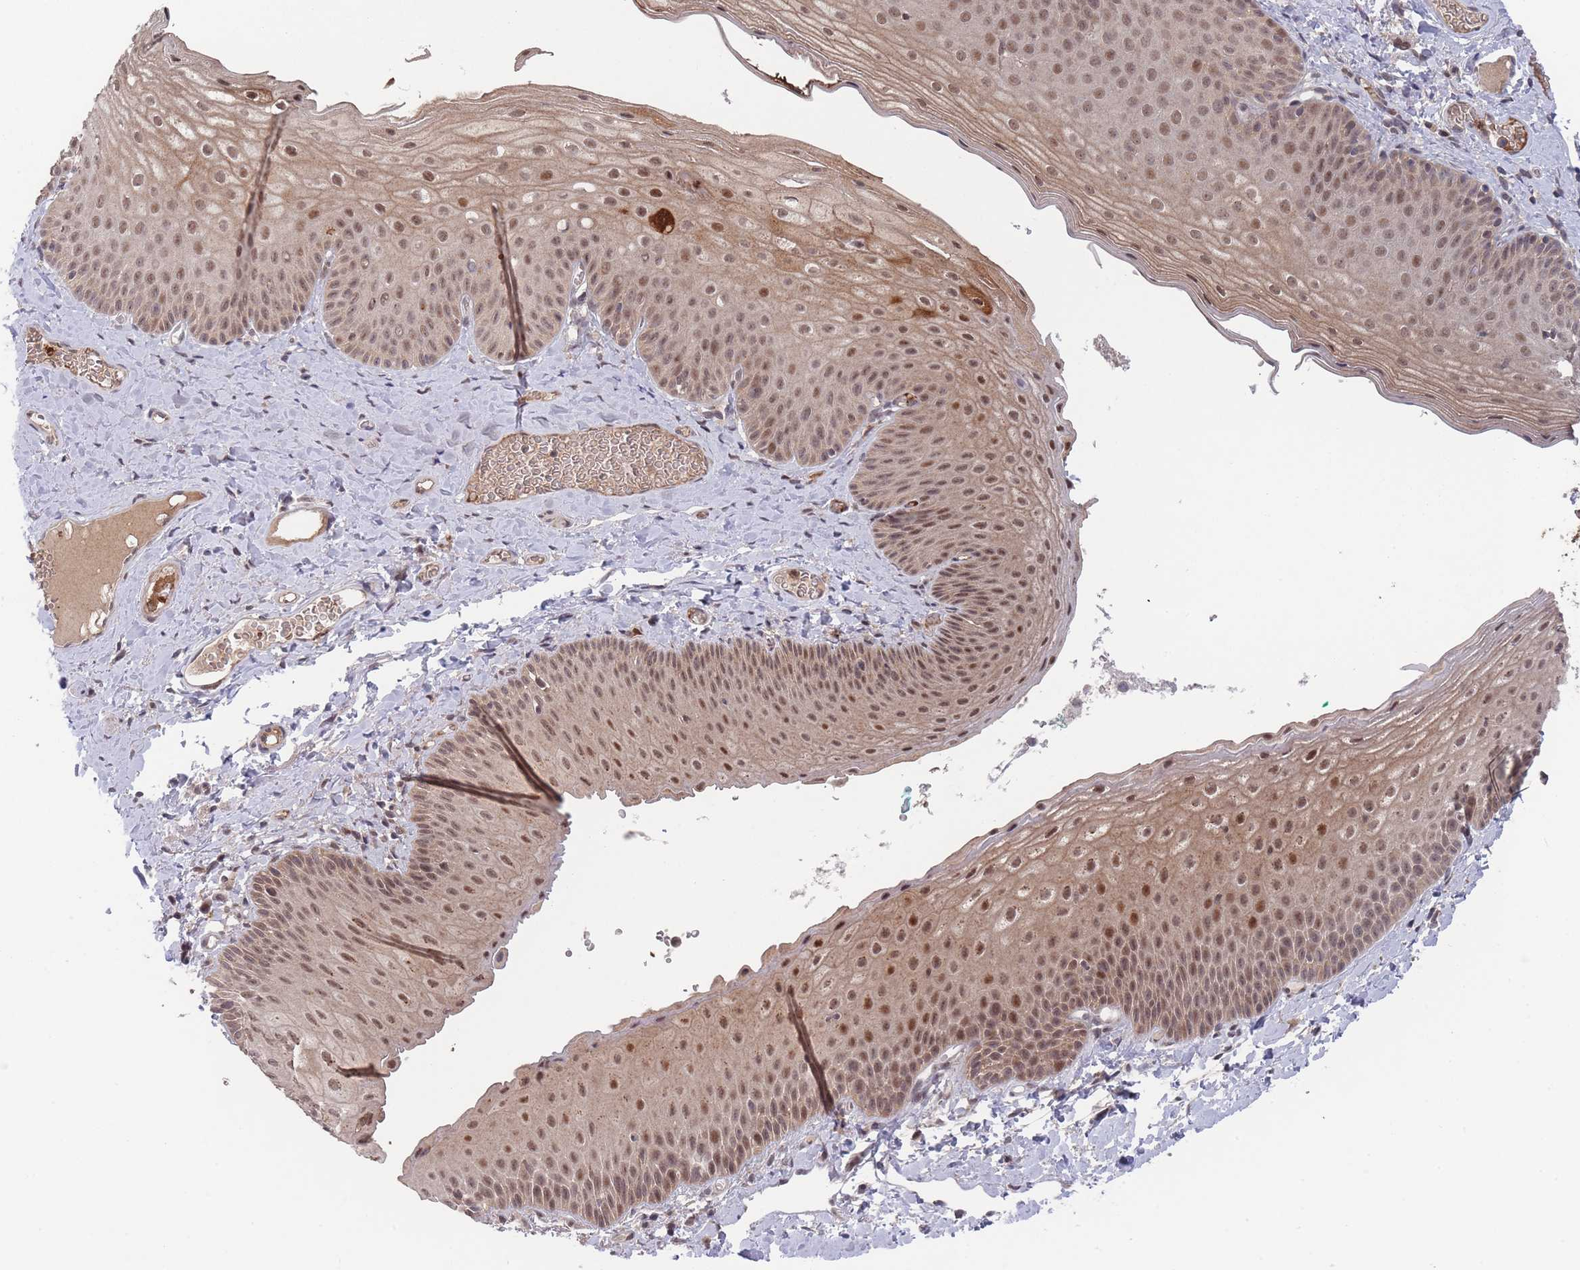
{"staining": {"intensity": "strong", "quantity": "25%-75%", "location": "nuclear"}, "tissue": "skin", "cell_type": "Epidermal cells", "image_type": "normal", "snomed": [{"axis": "morphology", "description": "Normal tissue, NOS"}, {"axis": "morphology", "description": "Hemorrhoids"}, {"axis": "morphology", "description": "Inflammation, NOS"}, {"axis": "topography", "description": "Anal"}], "caption": "Immunohistochemistry (IHC) micrograph of normal skin stained for a protein (brown), which exhibits high levels of strong nuclear staining in about 25%-75% of epidermal cells.", "gene": "SF3B1", "patient": {"sex": "male", "age": 60}}